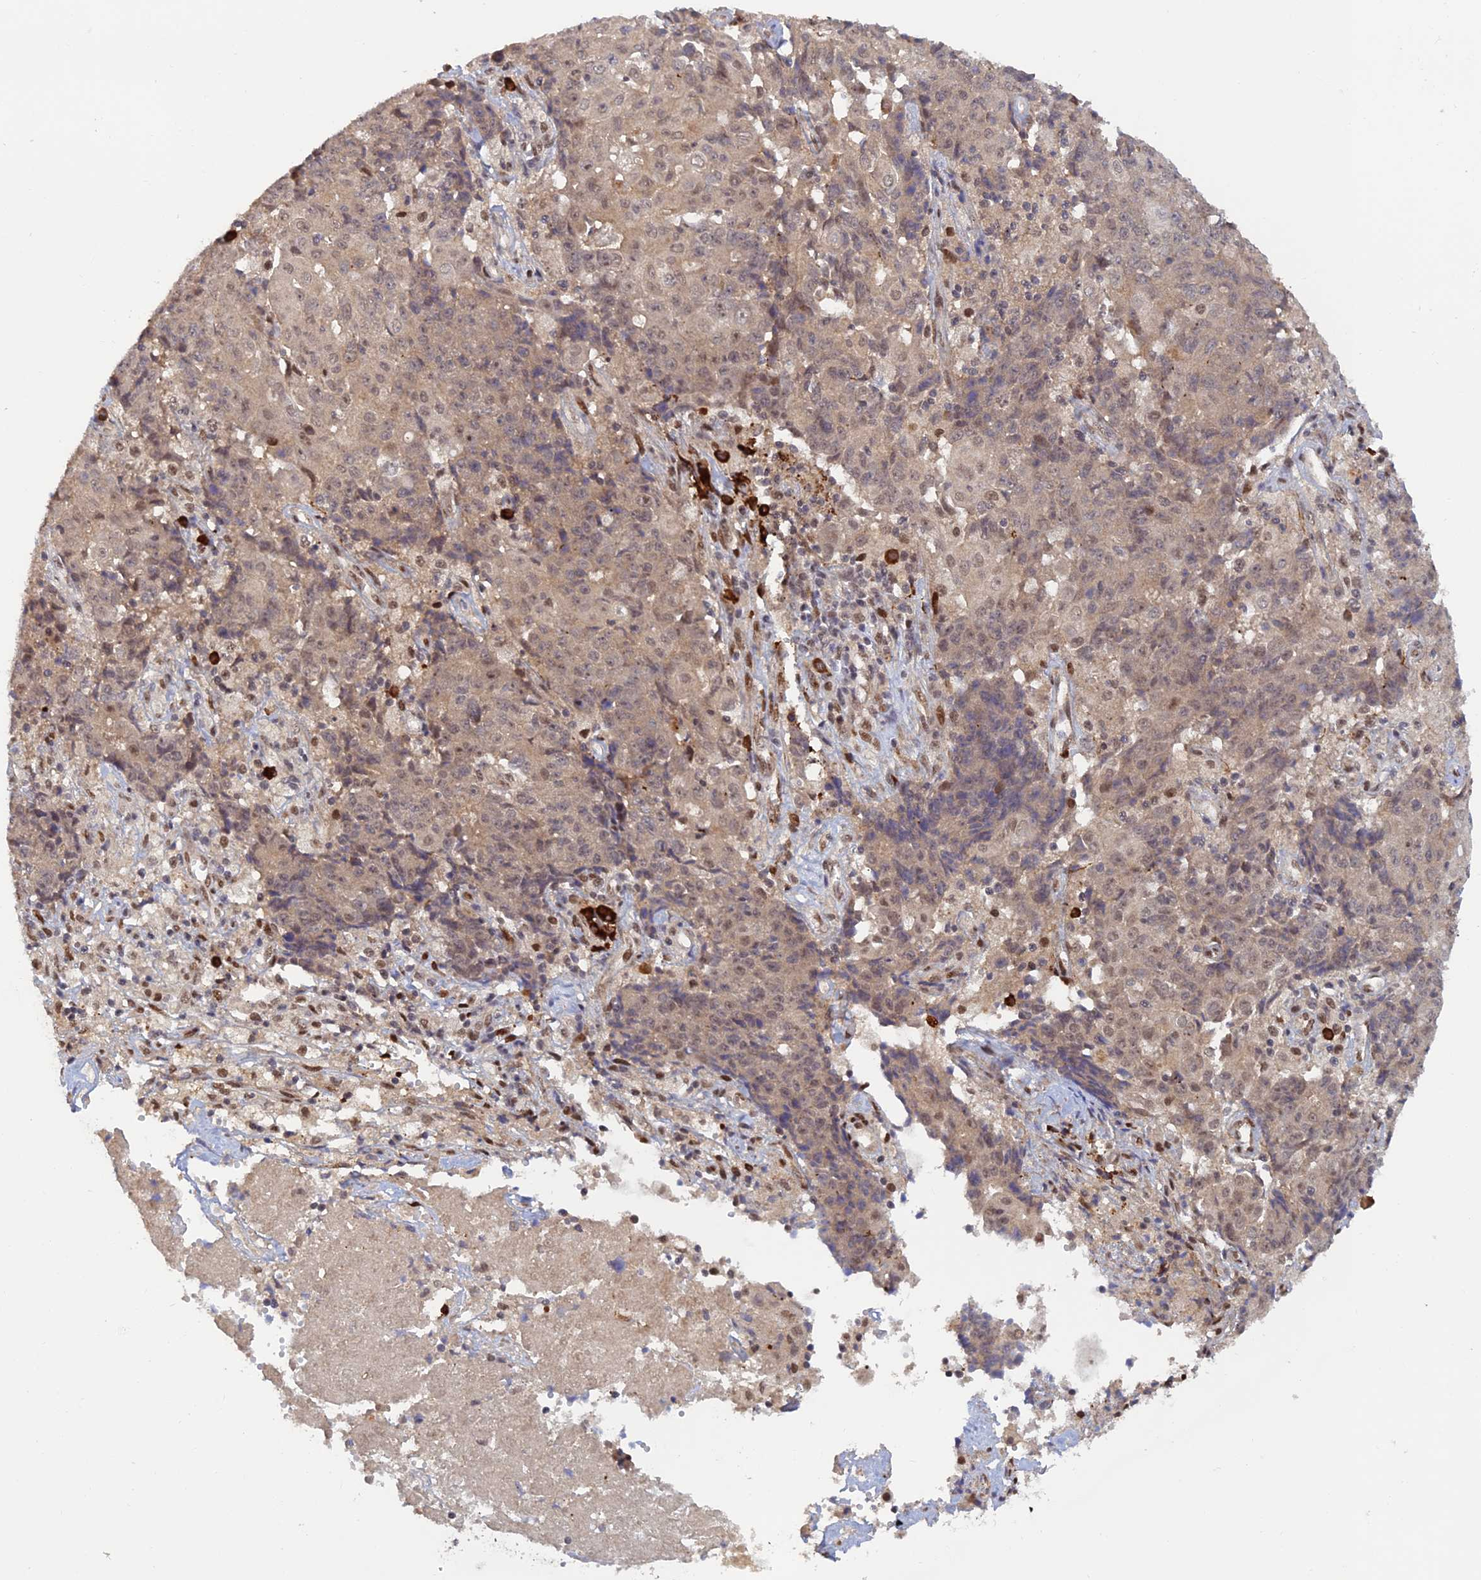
{"staining": {"intensity": "weak", "quantity": "<25%", "location": "cytoplasmic/membranous"}, "tissue": "ovarian cancer", "cell_type": "Tumor cells", "image_type": "cancer", "snomed": [{"axis": "morphology", "description": "Carcinoma, endometroid"}, {"axis": "topography", "description": "Ovary"}], "caption": "Tumor cells are negative for brown protein staining in ovarian endometroid carcinoma.", "gene": "ZNF565", "patient": {"sex": "female", "age": 42}}